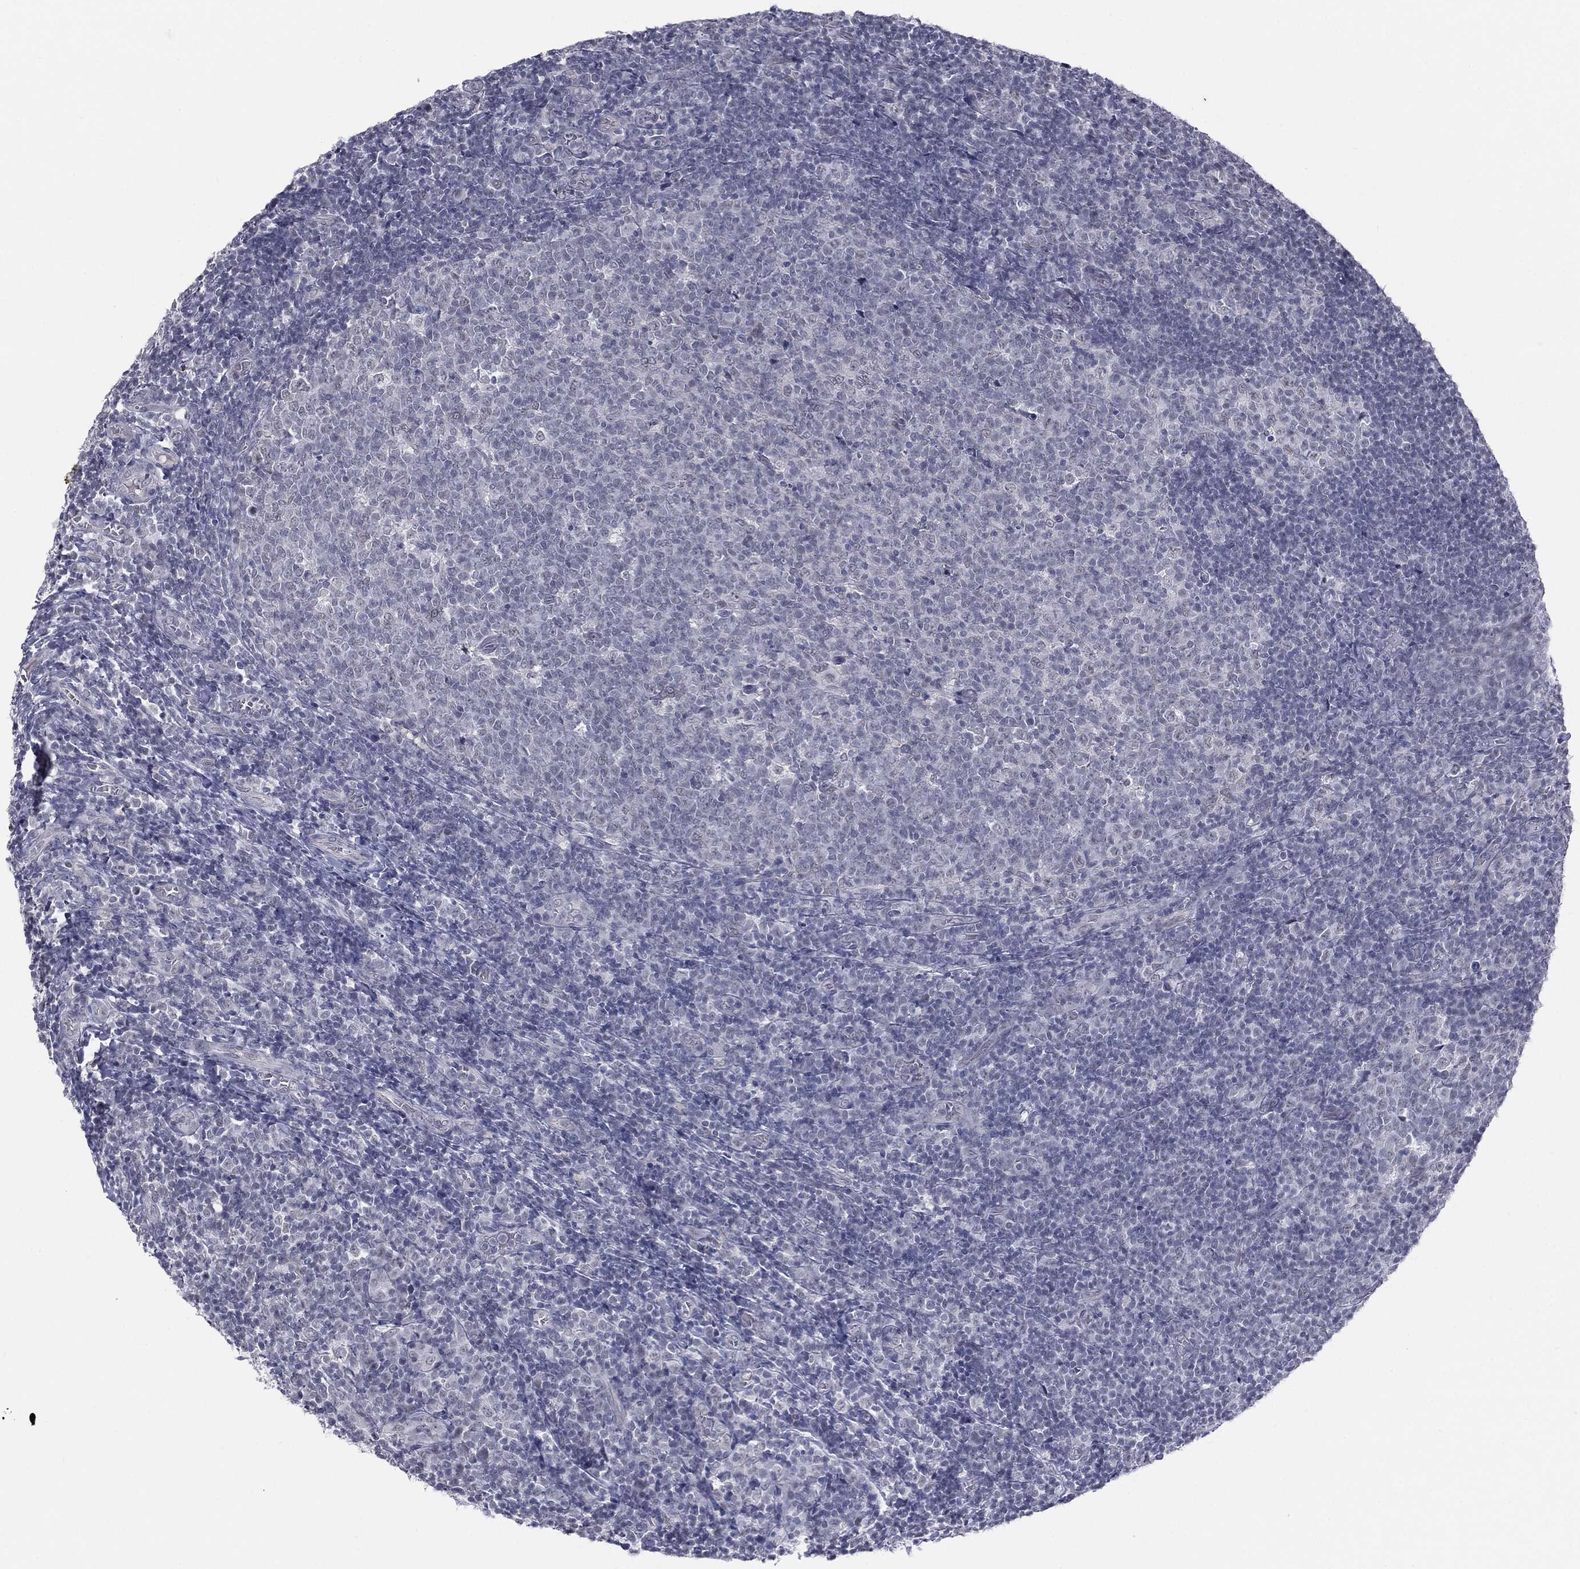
{"staining": {"intensity": "negative", "quantity": "none", "location": "none"}, "tissue": "tonsil", "cell_type": "Germinal center cells", "image_type": "normal", "snomed": [{"axis": "morphology", "description": "Normal tissue, NOS"}, {"axis": "topography", "description": "Tonsil"}], "caption": "This is a histopathology image of immunohistochemistry staining of unremarkable tonsil, which shows no expression in germinal center cells.", "gene": "SLC5A5", "patient": {"sex": "female", "age": 5}}